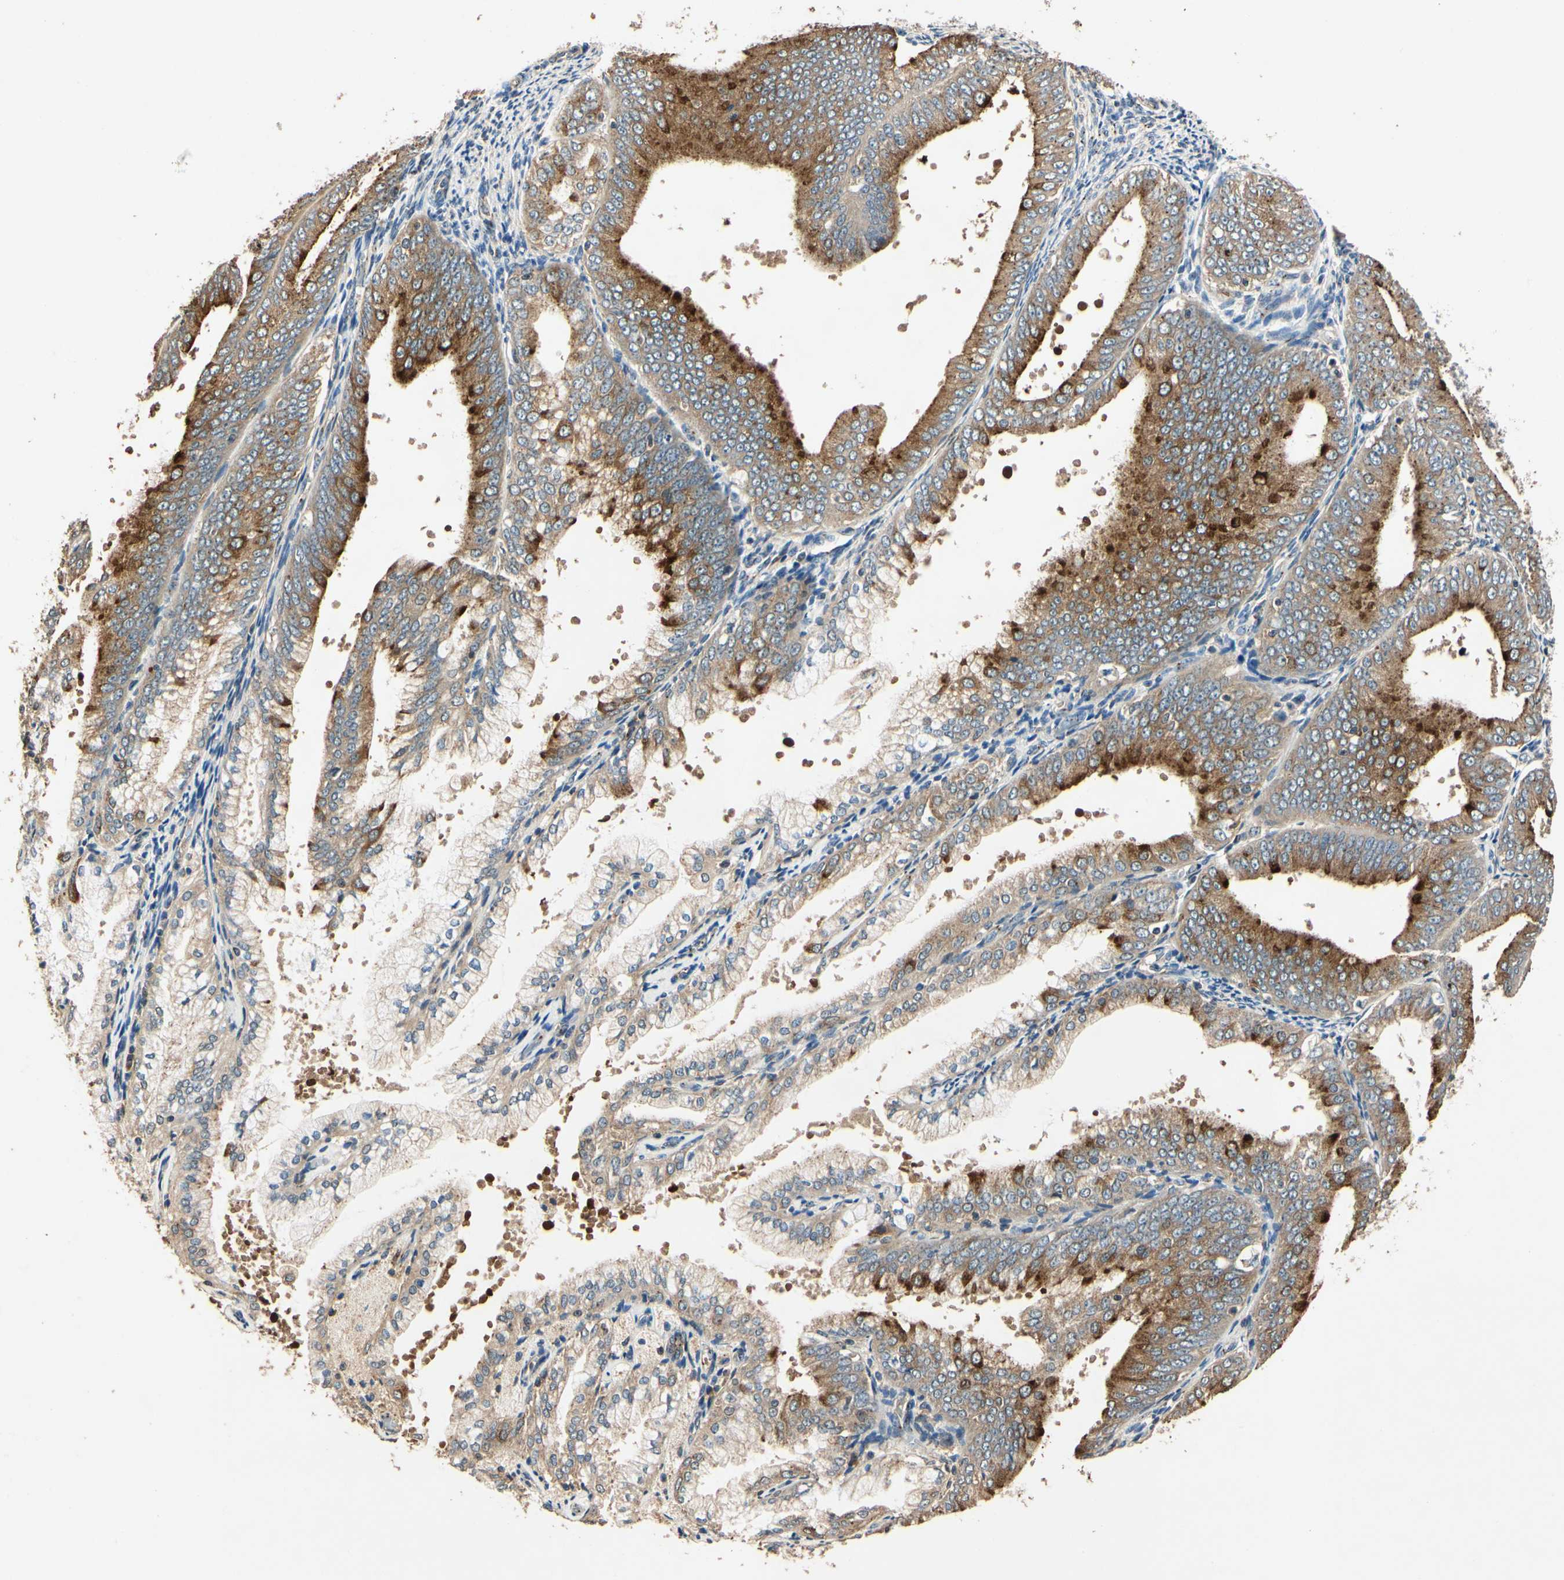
{"staining": {"intensity": "strong", "quantity": ">75%", "location": "cytoplasmic/membranous"}, "tissue": "endometrial cancer", "cell_type": "Tumor cells", "image_type": "cancer", "snomed": [{"axis": "morphology", "description": "Adenocarcinoma, NOS"}, {"axis": "topography", "description": "Endometrium"}], "caption": "Protein staining of adenocarcinoma (endometrial) tissue exhibits strong cytoplasmic/membranous staining in approximately >75% of tumor cells.", "gene": "AKAP9", "patient": {"sex": "female", "age": 63}}